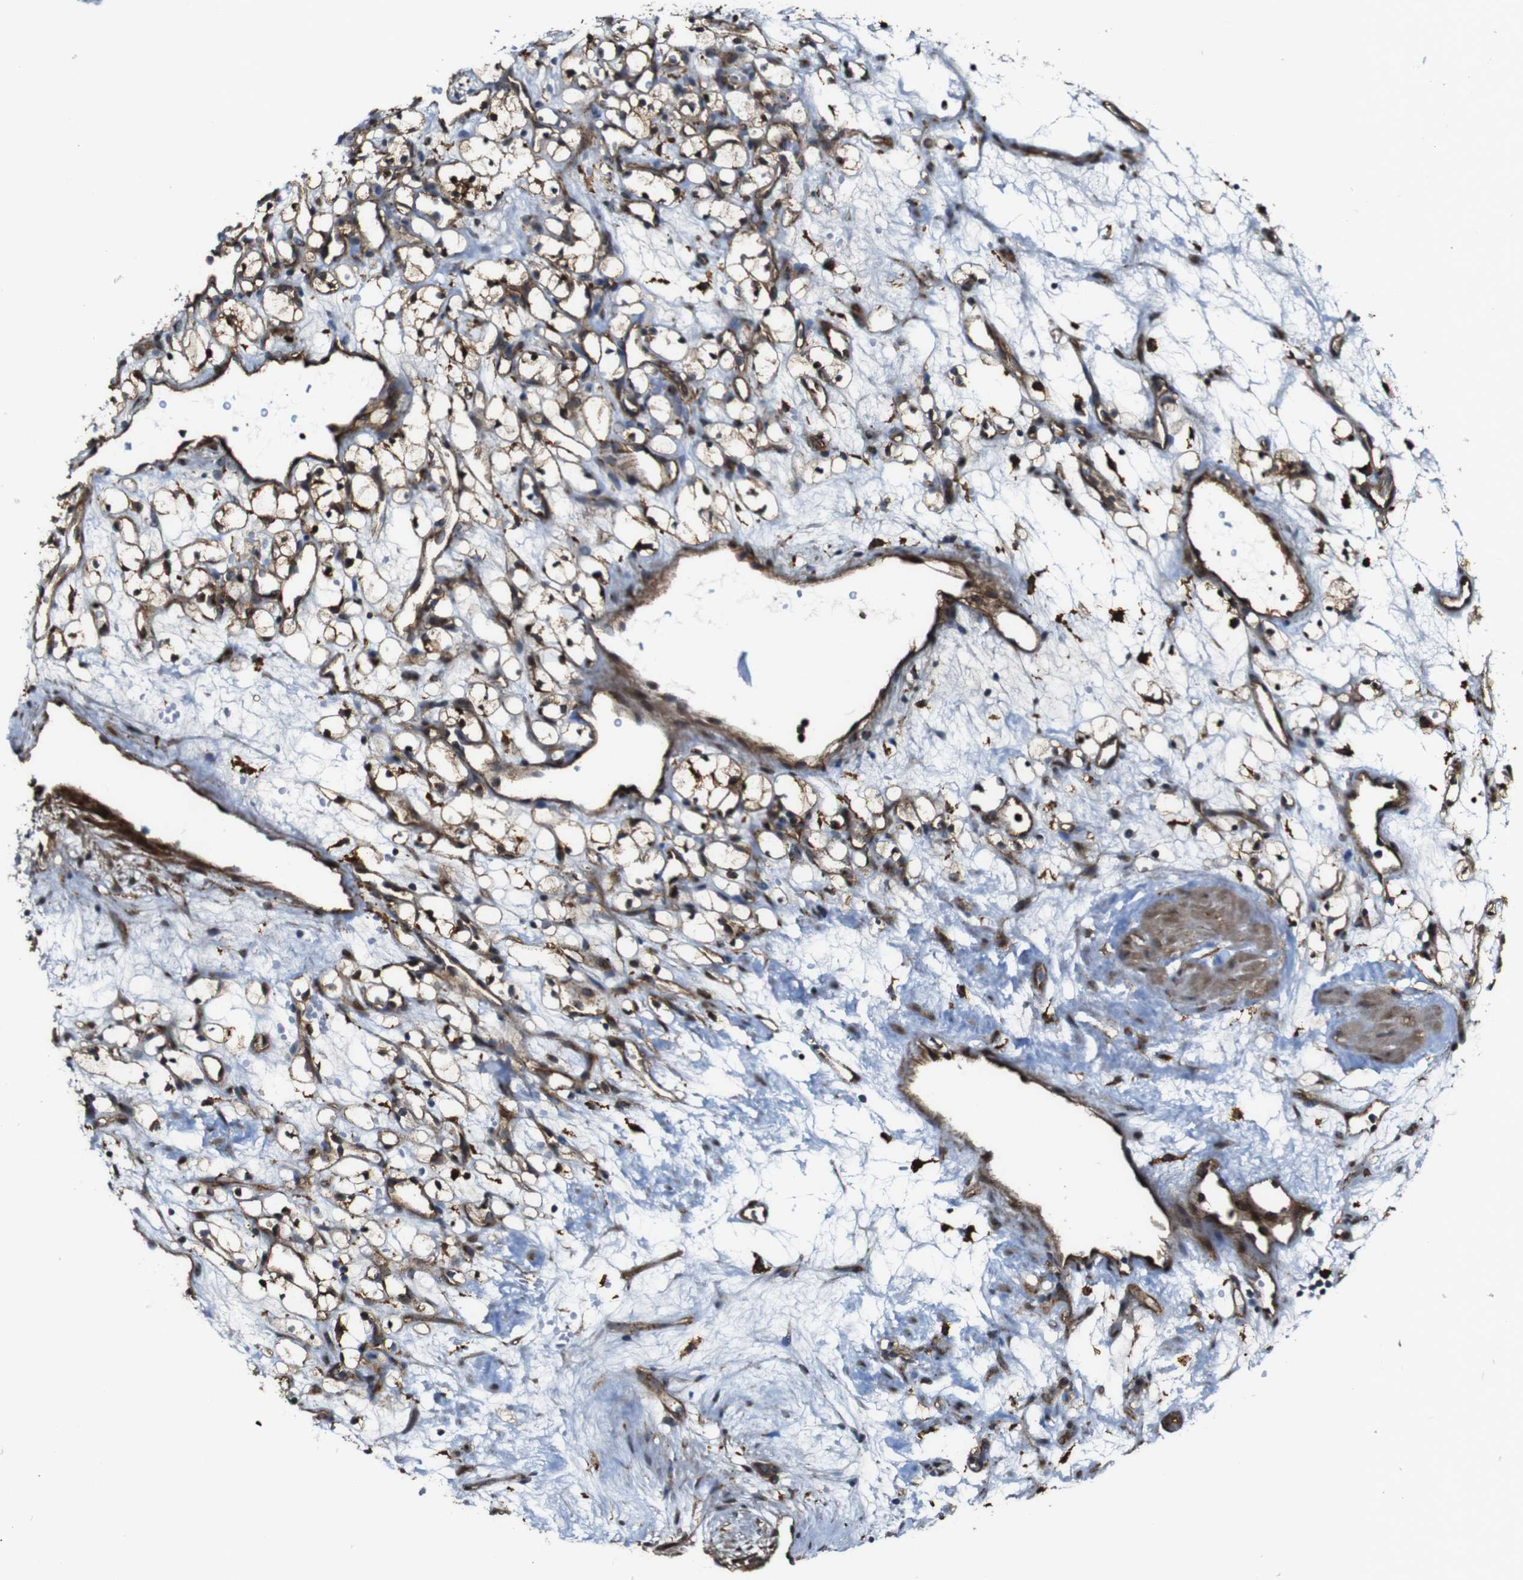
{"staining": {"intensity": "moderate", "quantity": ">75%", "location": "cytoplasmic/membranous,nuclear"}, "tissue": "renal cancer", "cell_type": "Tumor cells", "image_type": "cancer", "snomed": [{"axis": "morphology", "description": "Adenocarcinoma, NOS"}, {"axis": "topography", "description": "Kidney"}], "caption": "Immunohistochemistry (IHC) of renal cancer demonstrates medium levels of moderate cytoplasmic/membranous and nuclear expression in approximately >75% of tumor cells.", "gene": "PTGER4", "patient": {"sex": "female", "age": 60}}